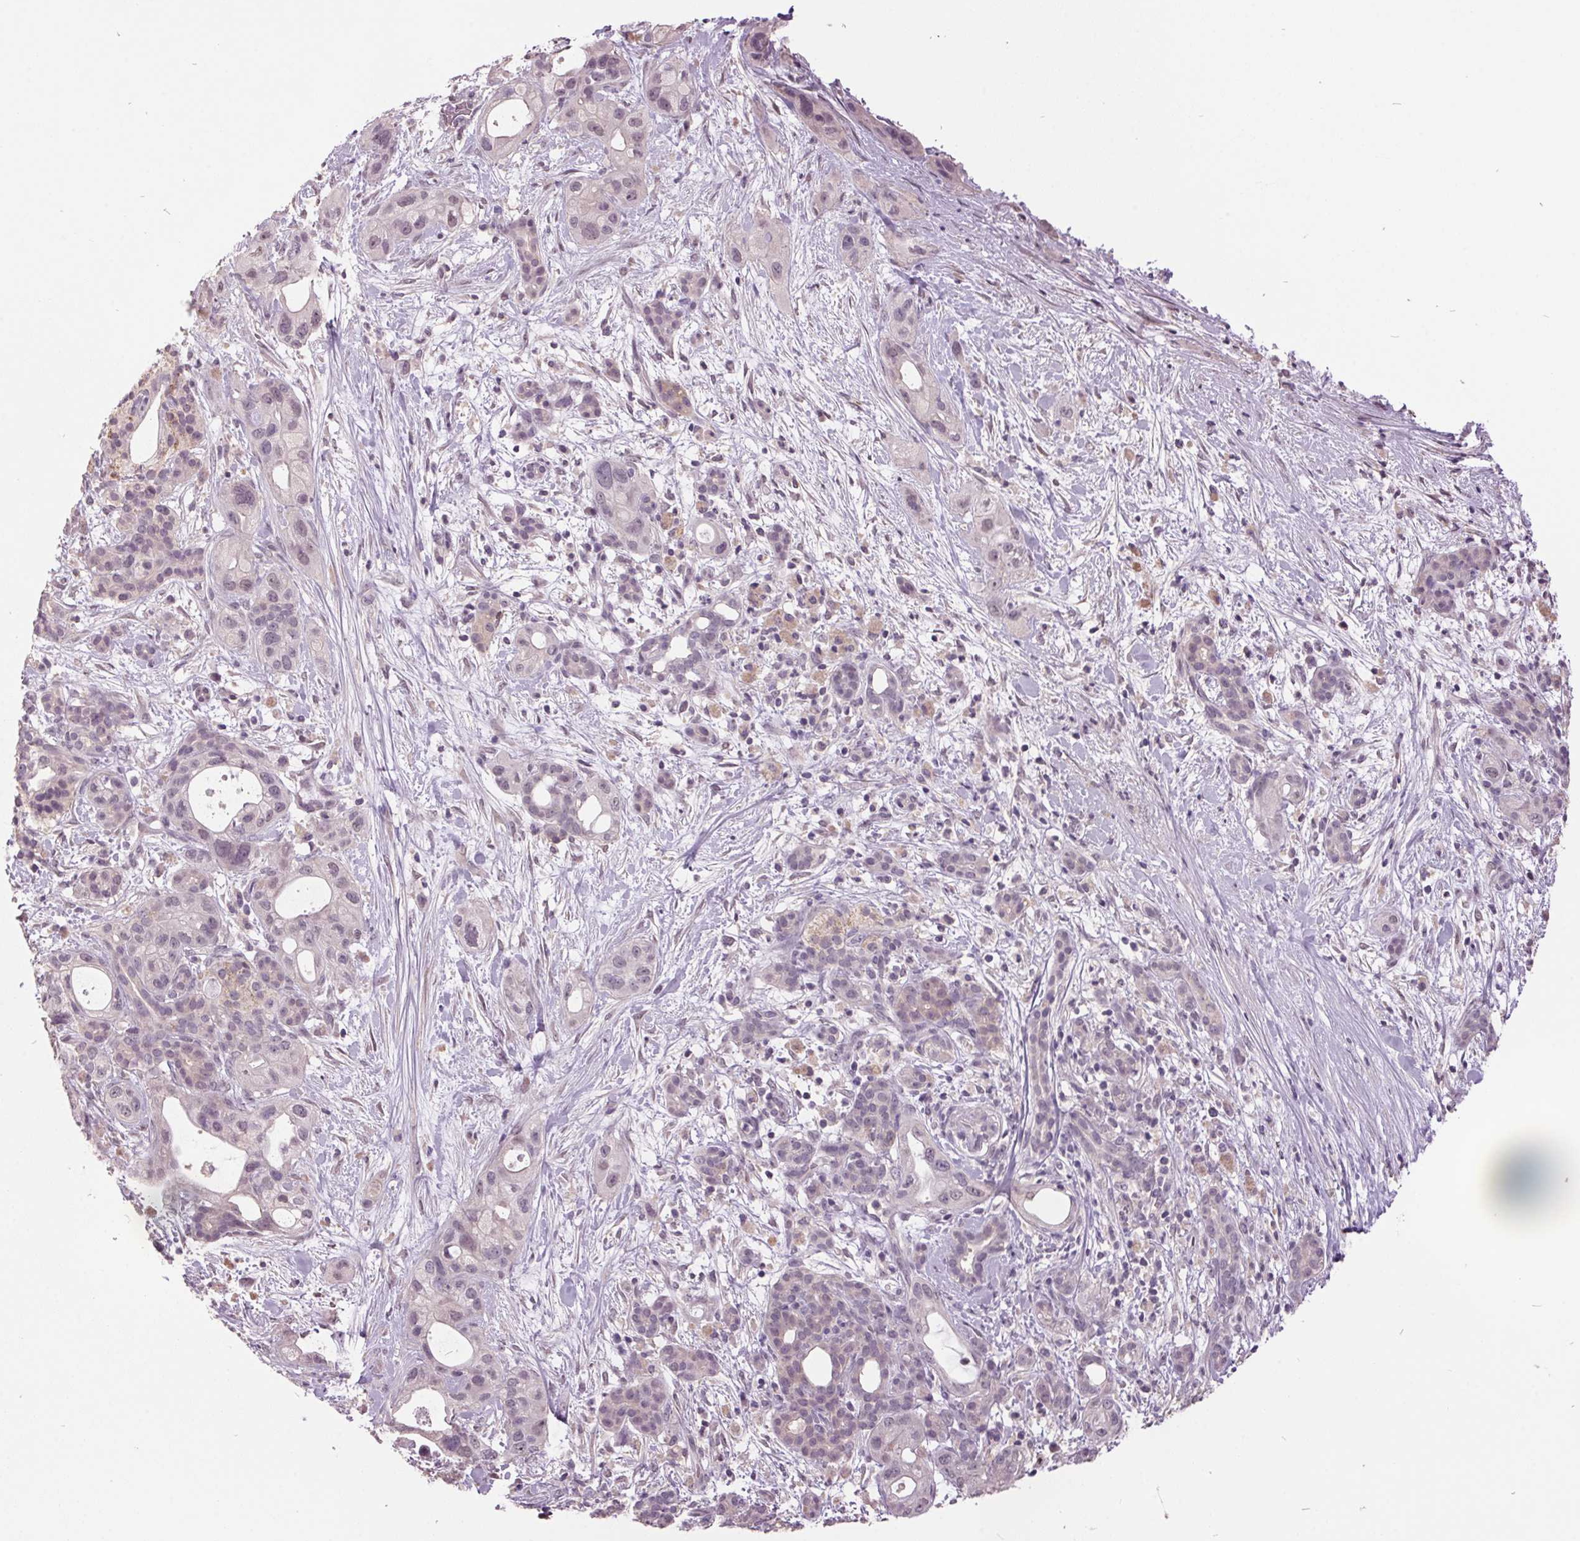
{"staining": {"intensity": "weak", "quantity": "<25%", "location": "nuclear"}, "tissue": "pancreatic cancer", "cell_type": "Tumor cells", "image_type": "cancer", "snomed": [{"axis": "morphology", "description": "Adenocarcinoma, NOS"}, {"axis": "topography", "description": "Pancreas"}], "caption": "Protein analysis of adenocarcinoma (pancreatic) shows no significant staining in tumor cells.", "gene": "C2orf16", "patient": {"sex": "male", "age": 44}}